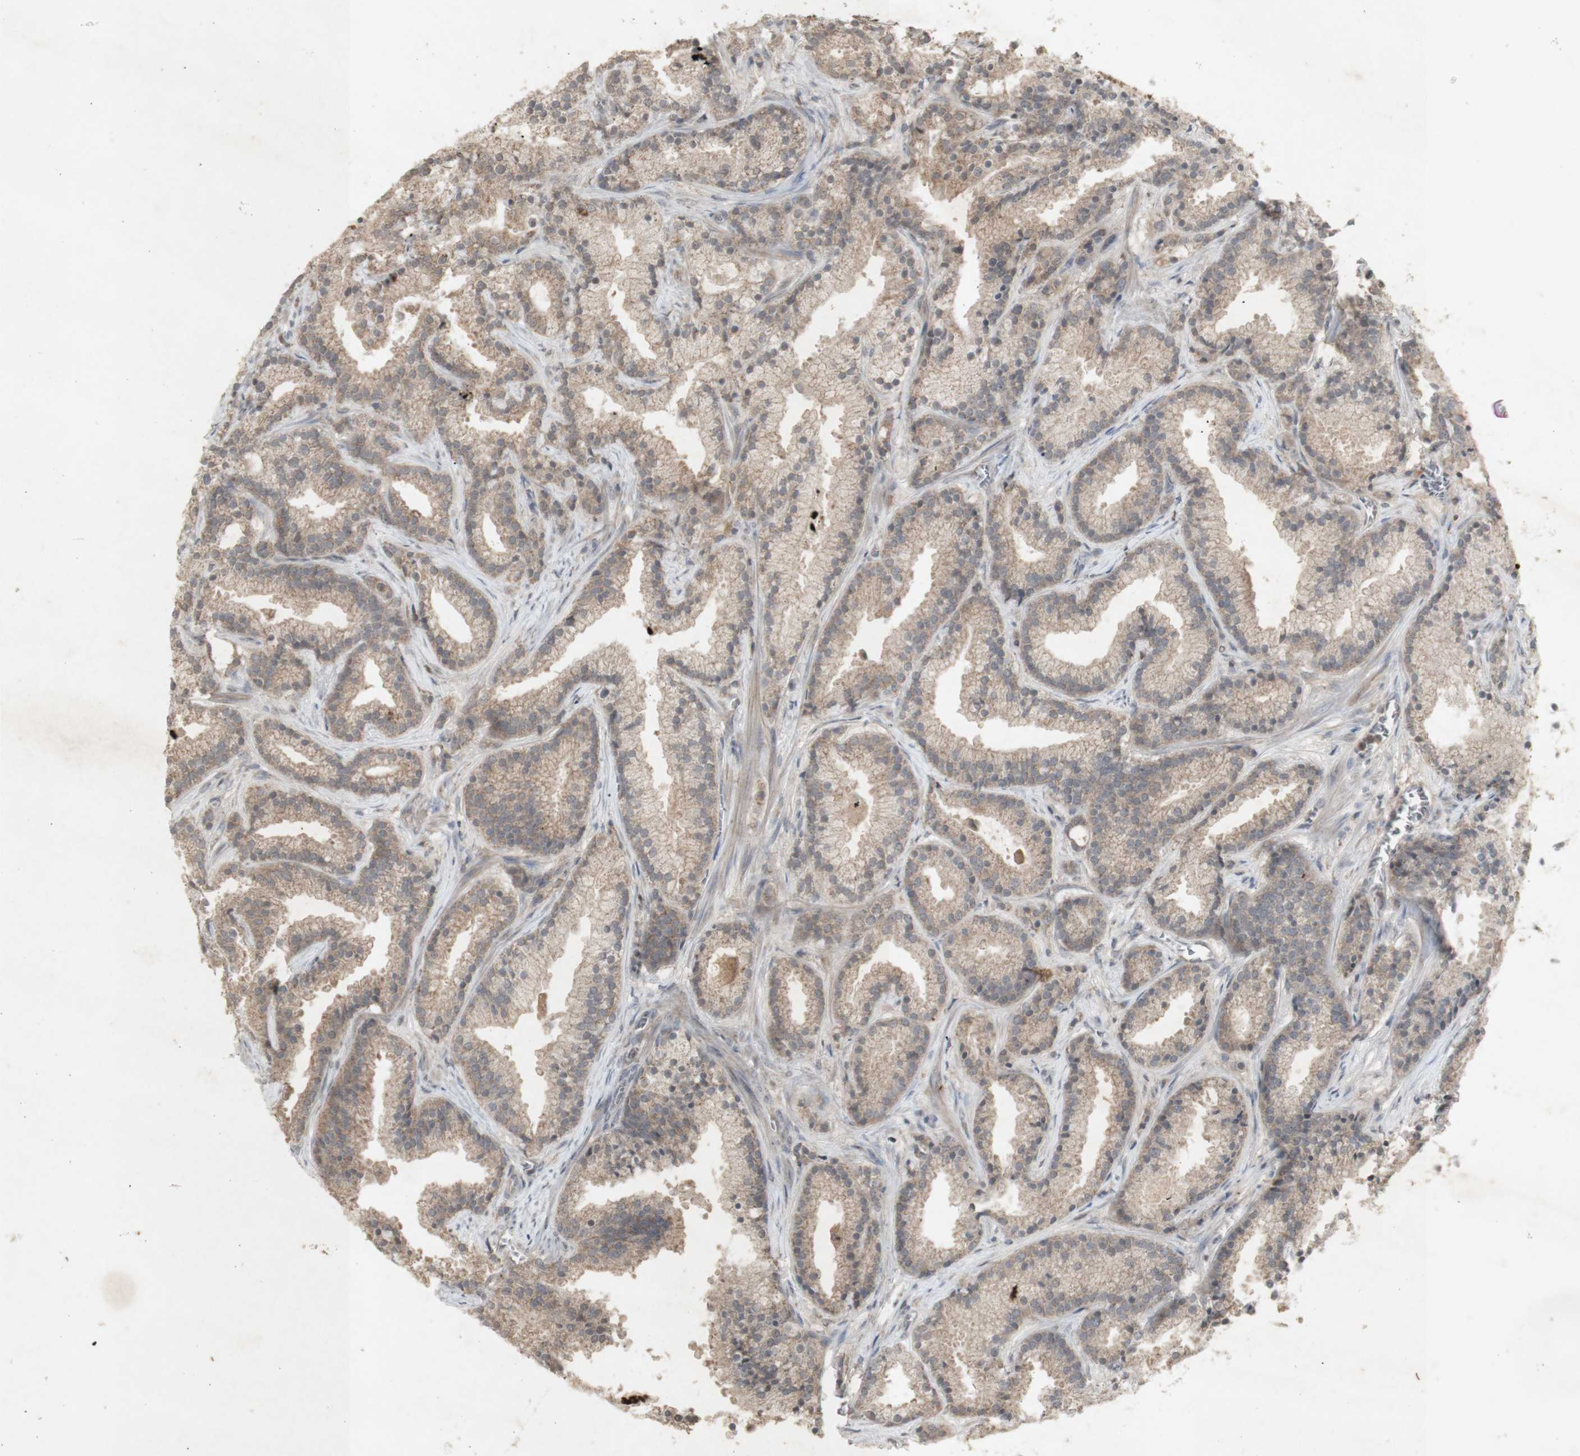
{"staining": {"intensity": "moderate", "quantity": ">75%", "location": "cytoplasmic/membranous"}, "tissue": "prostate cancer", "cell_type": "Tumor cells", "image_type": "cancer", "snomed": [{"axis": "morphology", "description": "Adenocarcinoma, Low grade"}, {"axis": "topography", "description": "Prostate"}], "caption": "Approximately >75% of tumor cells in prostate cancer (adenocarcinoma (low-grade)) reveal moderate cytoplasmic/membranous protein staining as visualized by brown immunohistochemical staining.", "gene": "INS", "patient": {"sex": "male", "age": 59}}